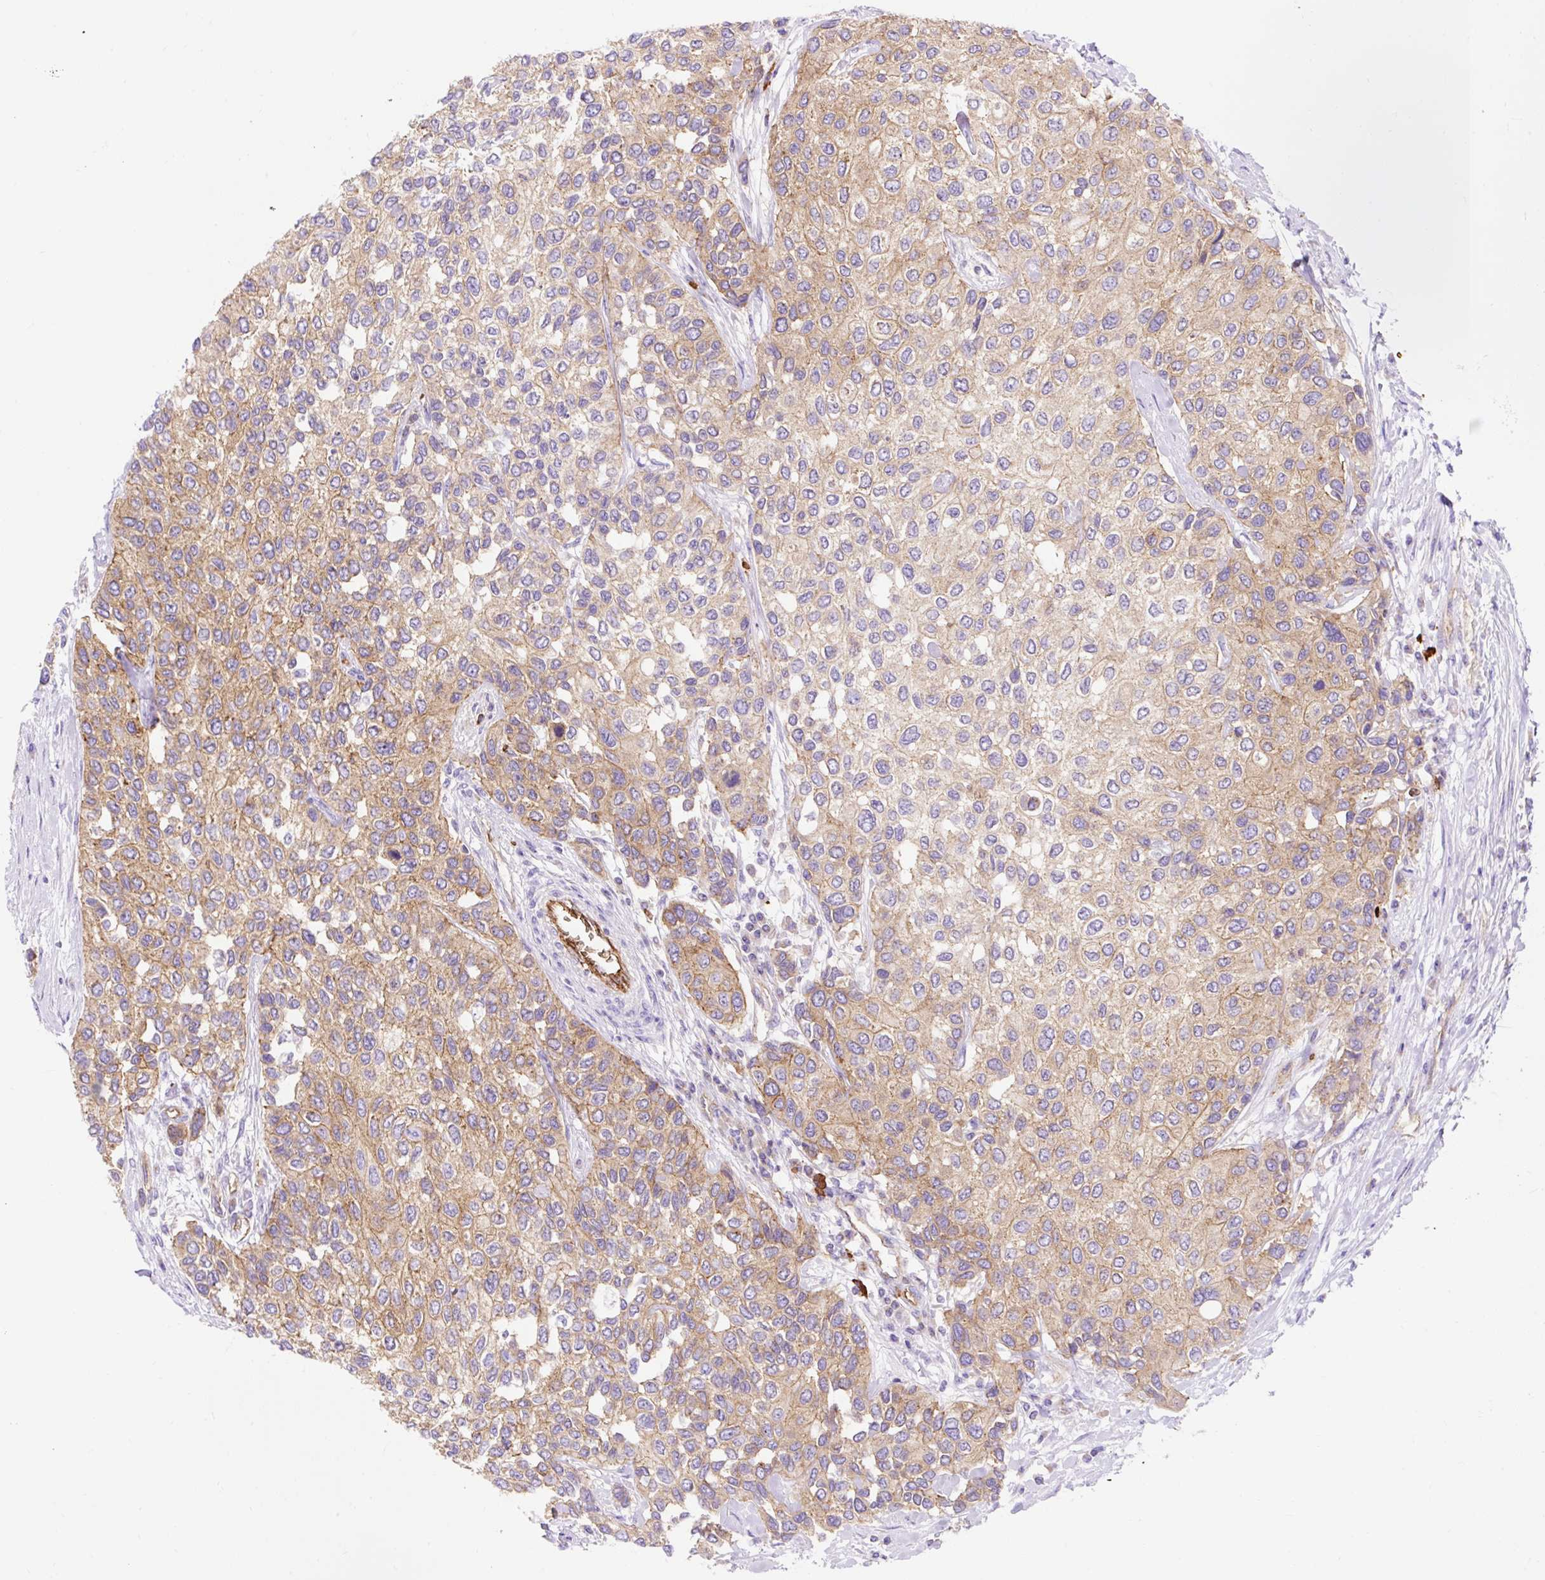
{"staining": {"intensity": "moderate", "quantity": "25%-75%", "location": "cytoplasmic/membranous"}, "tissue": "urothelial cancer", "cell_type": "Tumor cells", "image_type": "cancer", "snomed": [{"axis": "morphology", "description": "Normal tissue, NOS"}, {"axis": "morphology", "description": "Urothelial carcinoma, High grade"}, {"axis": "topography", "description": "Vascular tissue"}, {"axis": "topography", "description": "Urinary bladder"}], "caption": "High-grade urothelial carcinoma tissue displays moderate cytoplasmic/membranous expression in approximately 25%-75% of tumor cells, visualized by immunohistochemistry.", "gene": "HIP1R", "patient": {"sex": "female", "age": 56}}